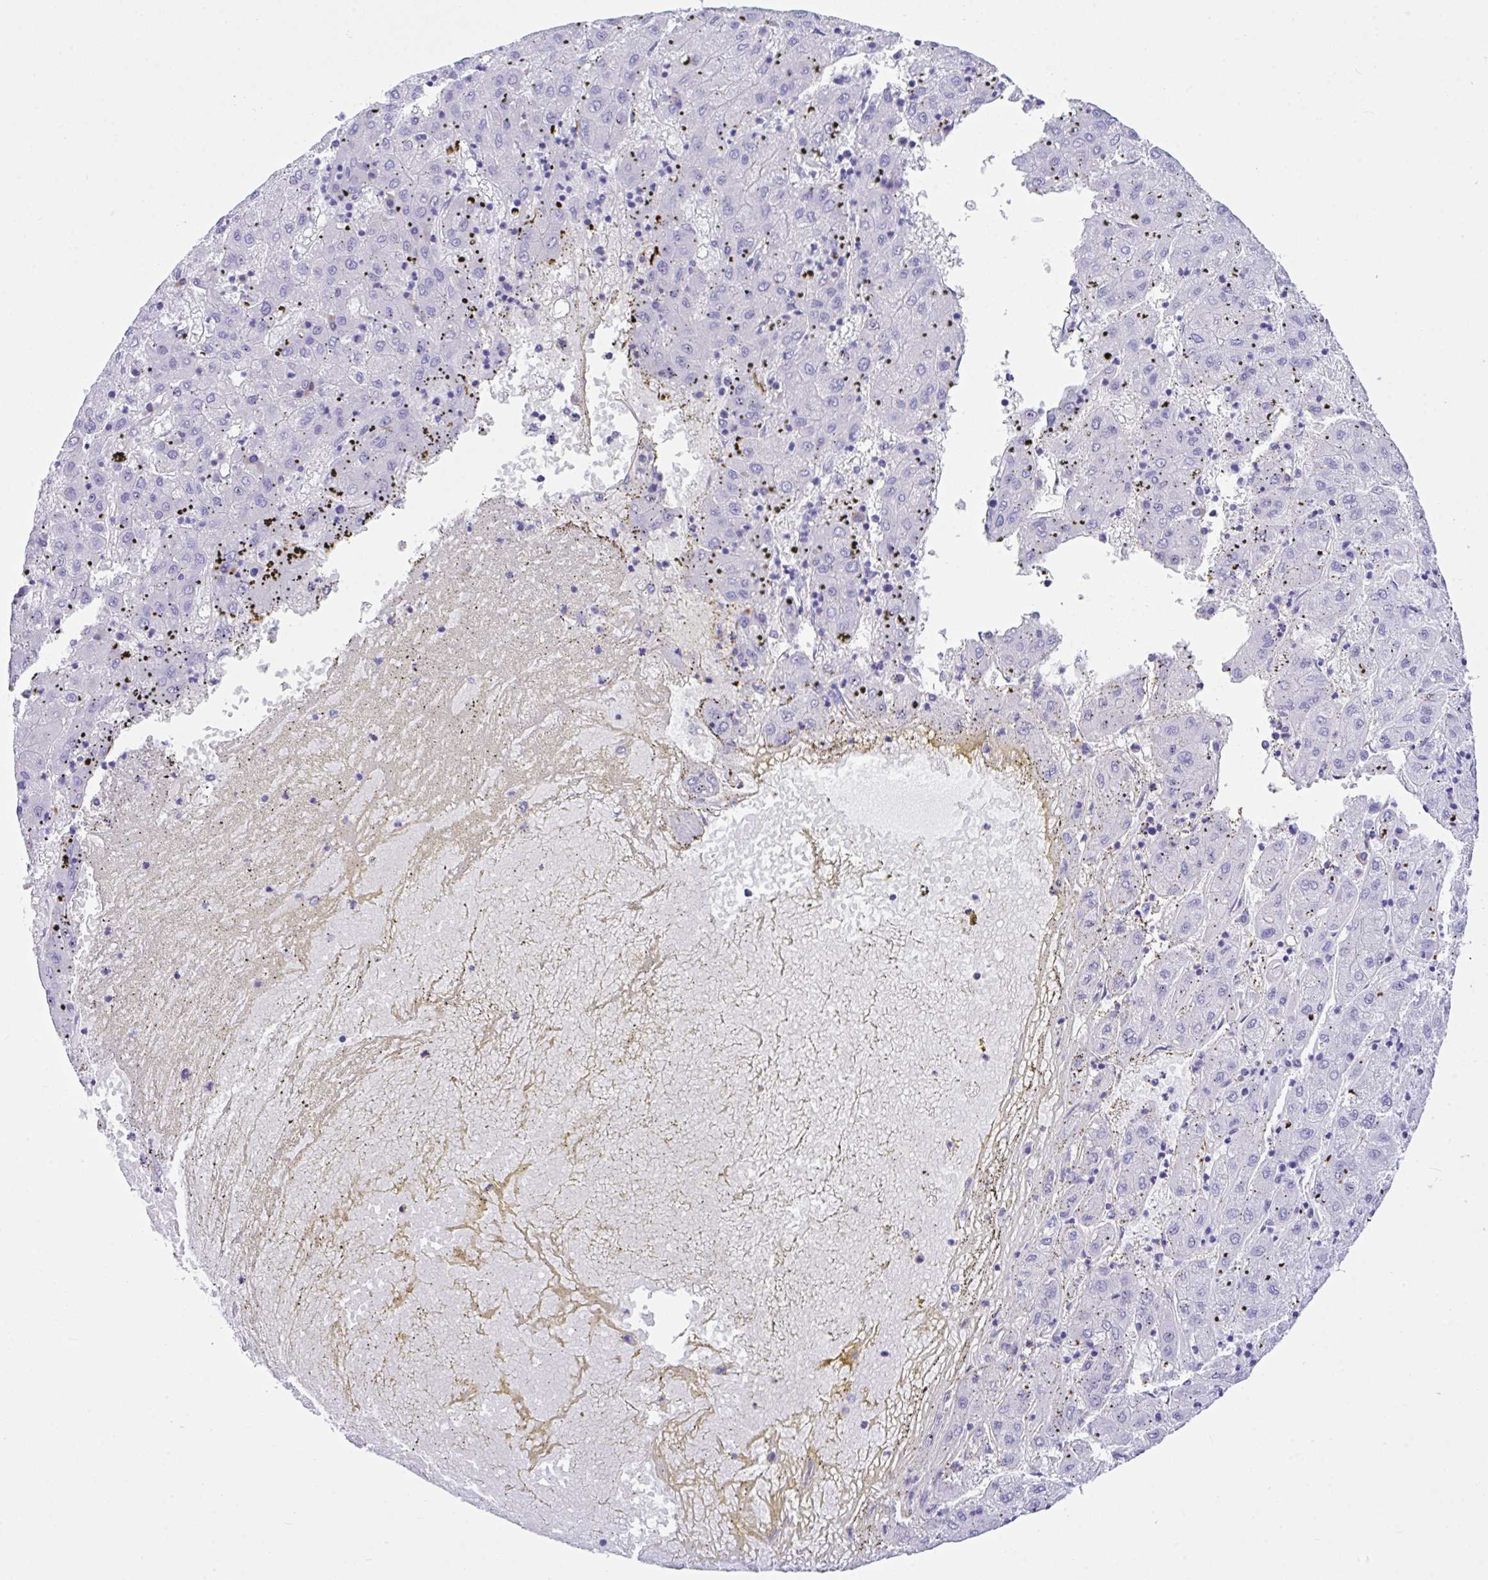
{"staining": {"intensity": "negative", "quantity": "none", "location": "none"}, "tissue": "liver cancer", "cell_type": "Tumor cells", "image_type": "cancer", "snomed": [{"axis": "morphology", "description": "Carcinoma, Hepatocellular, NOS"}, {"axis": "topography", "description": "Liver"}], "caption": "Liver cancer stained for a protein using IHC reveals no staining tumor cells.", "gene": "BEST4", "patient": {"sex": "male", "age": 72}}